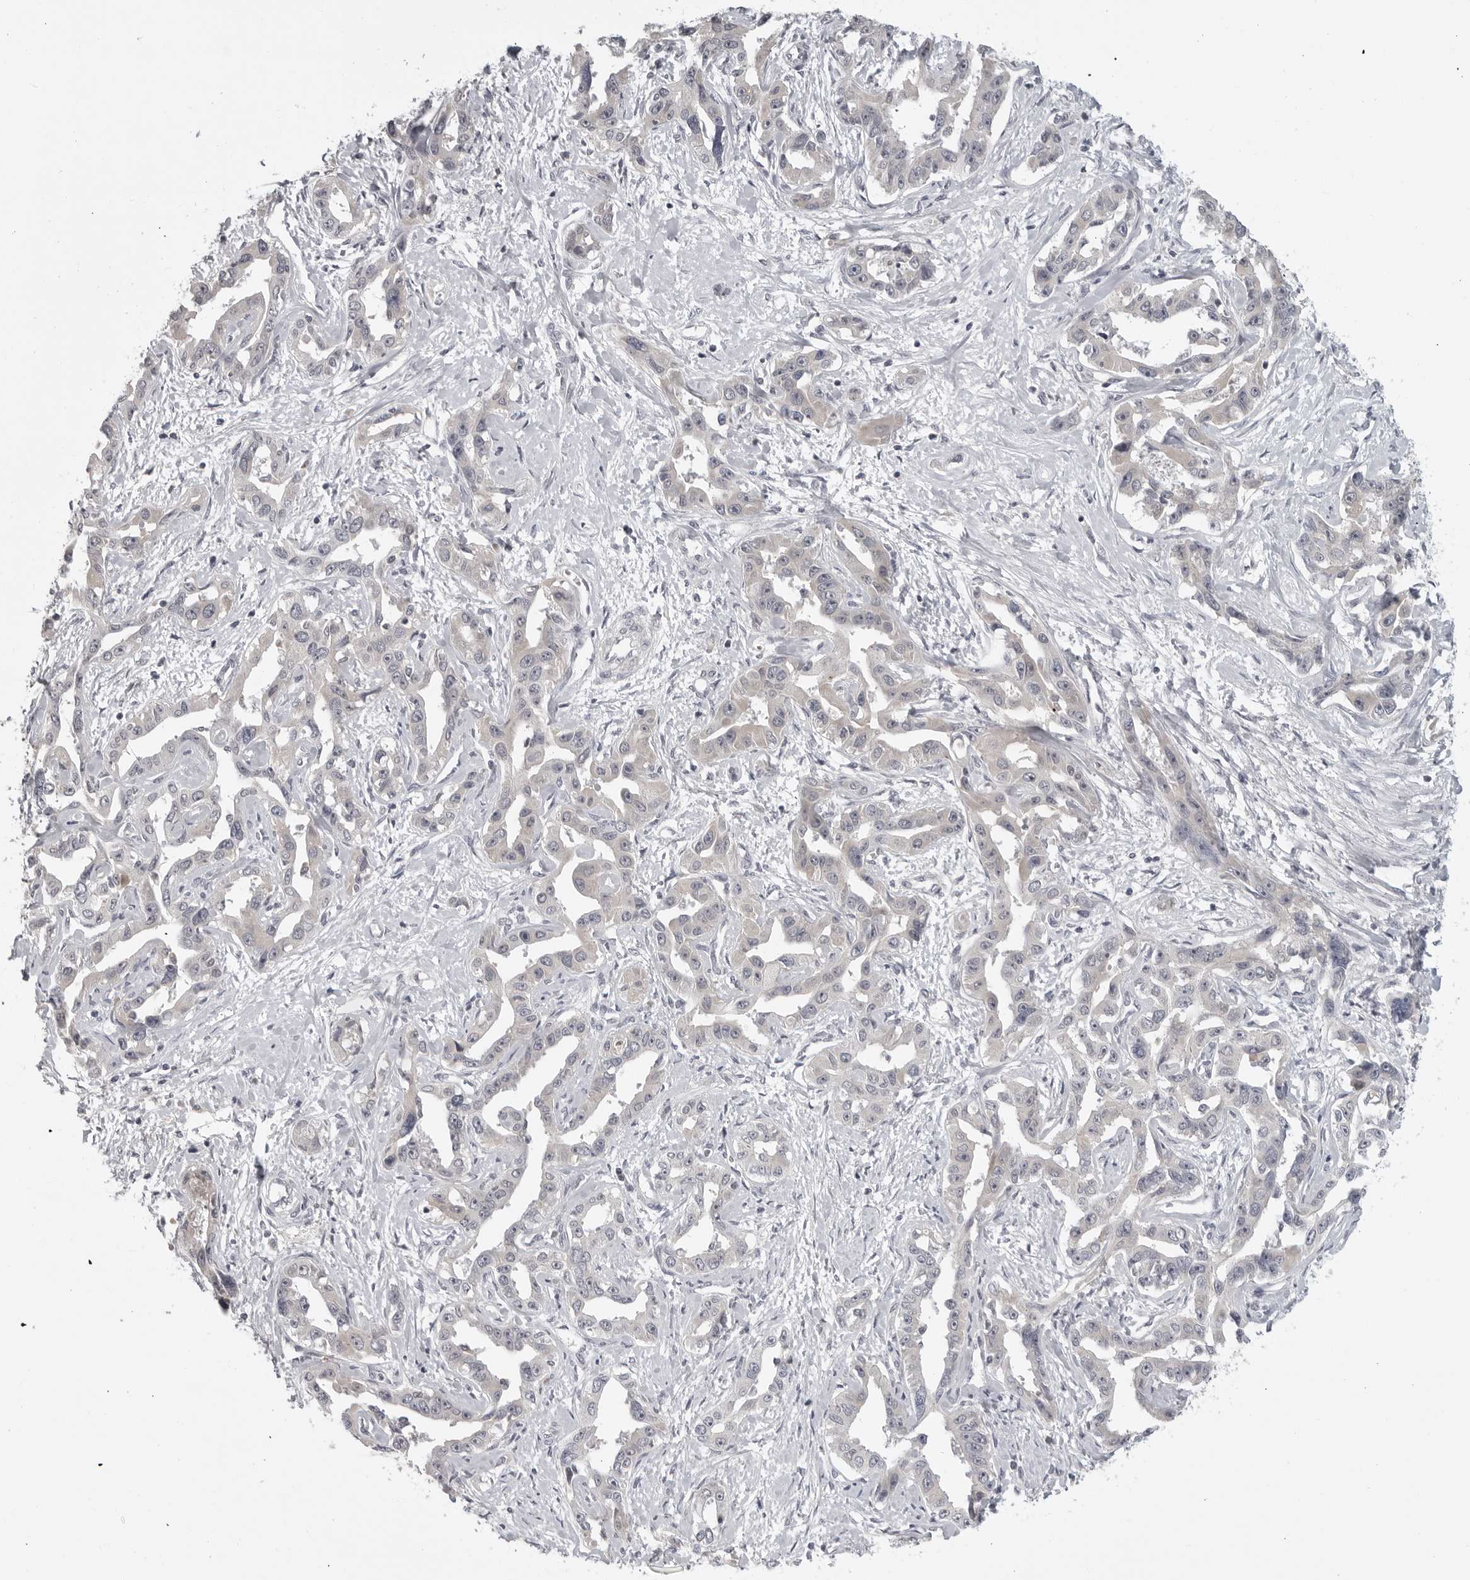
{"staining": {"intensity": "negative", "quantity": "none", "location": "none"}, "tissue": "liver cancer", "cell_type": "Tumor cells", "image_type": "cancer", "snomed": [{"axis": "morphology", "description": "Cholangiocarcinoma"}, {"axis": "topography", "description": "Liver"}], "caption": "Immunohistochemistry of liver cancer (cholangiocarcinoma) demonstrates no expression in tumor cells.", "gene": "CD300LD", "patient": {"sex": "male", "age": 59}}